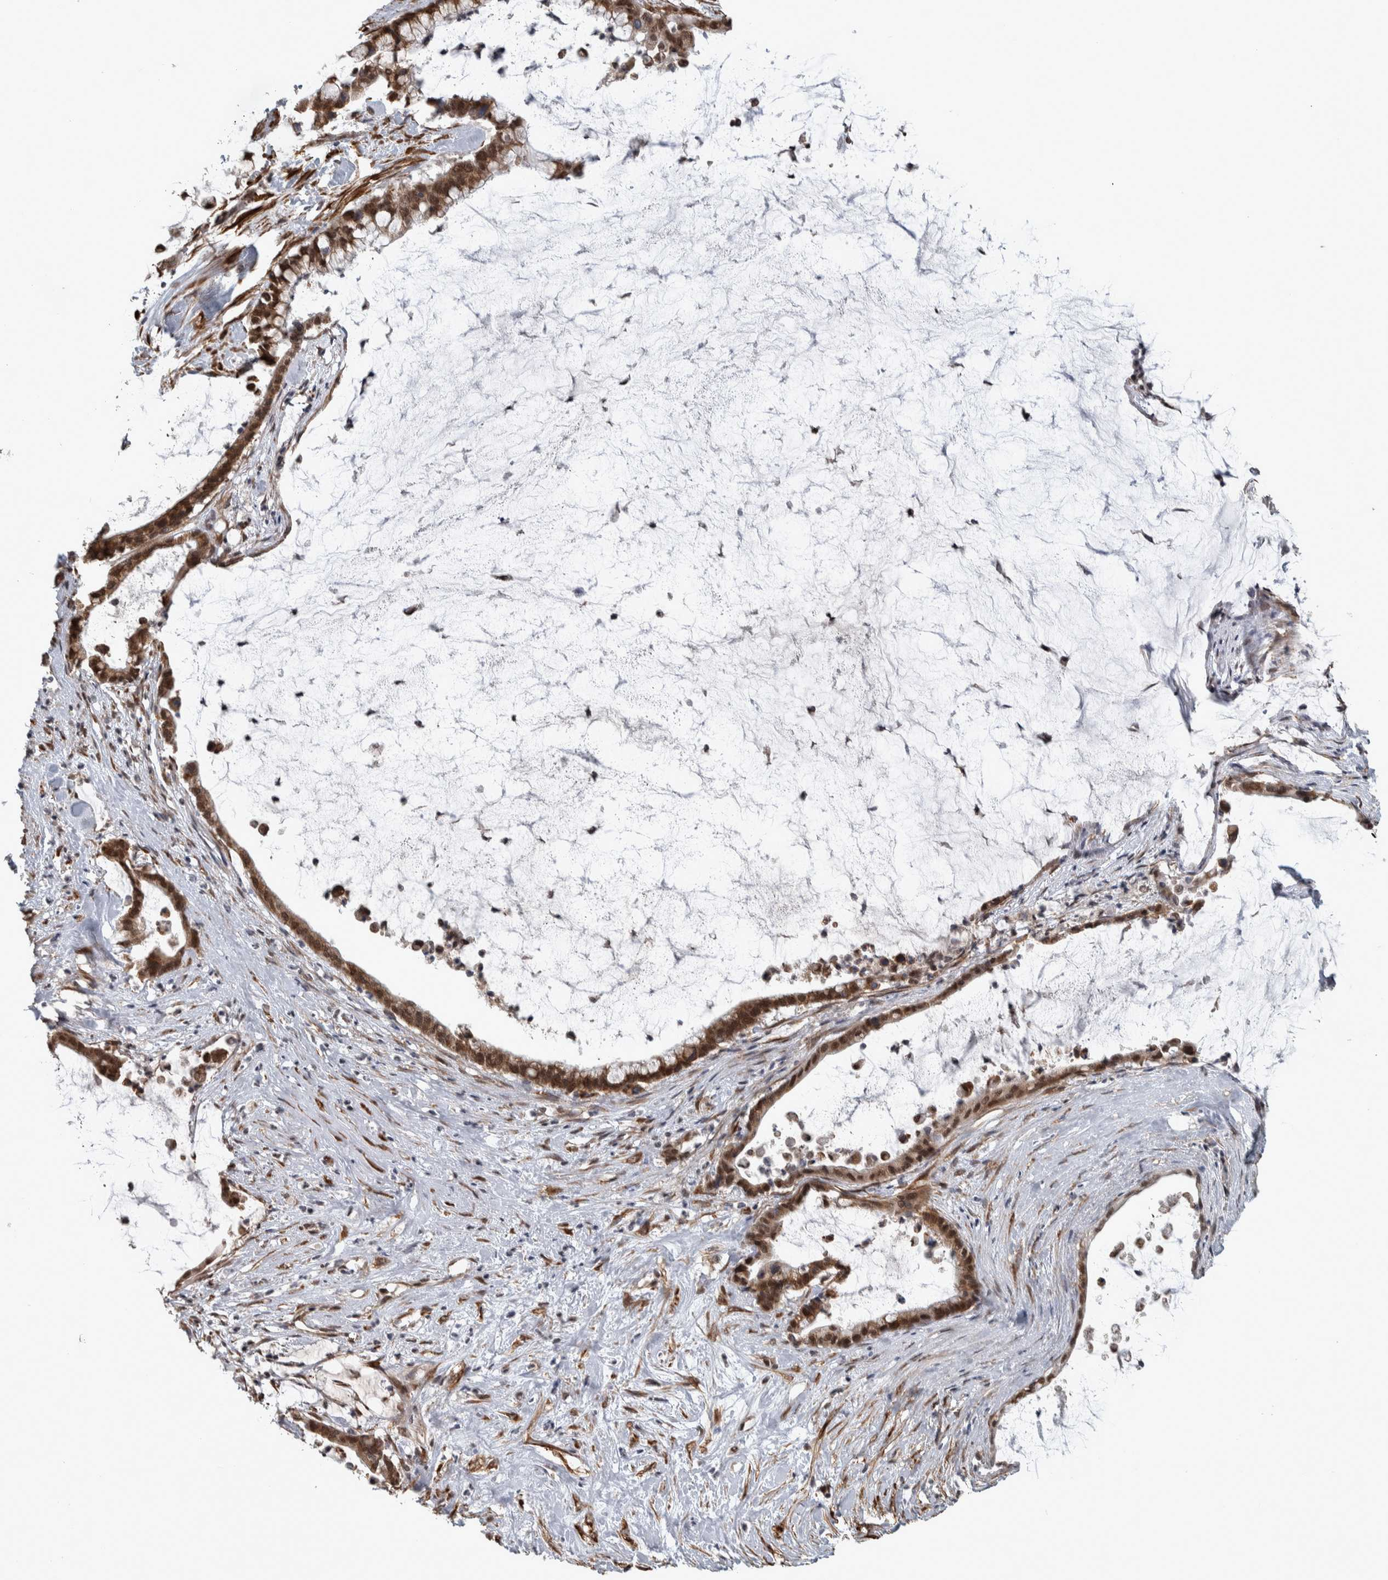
{"staining": {"intensity": "strong", "quantity": ">75%", "location": "cytoplasmic/membranous,nuclear"}, "tissue": "pancreatic cancer", "cell_type": "Tumor cells", "image_type": "cancer", "snomed": [{"axis": "morphology", "description": "Adenocarcinoma, NOS"}, {"axis": "topography", "description": "Pancreas"}], "caption": "Pancreatic adenocarcinoma was stained to show a protein in brown. There is high levels of strong cytoplasmic/membranous and nuclear staining in about >75% of tumor cells.", "gene": "DDX42", "patient": {"sex": "male", "age": 41}}